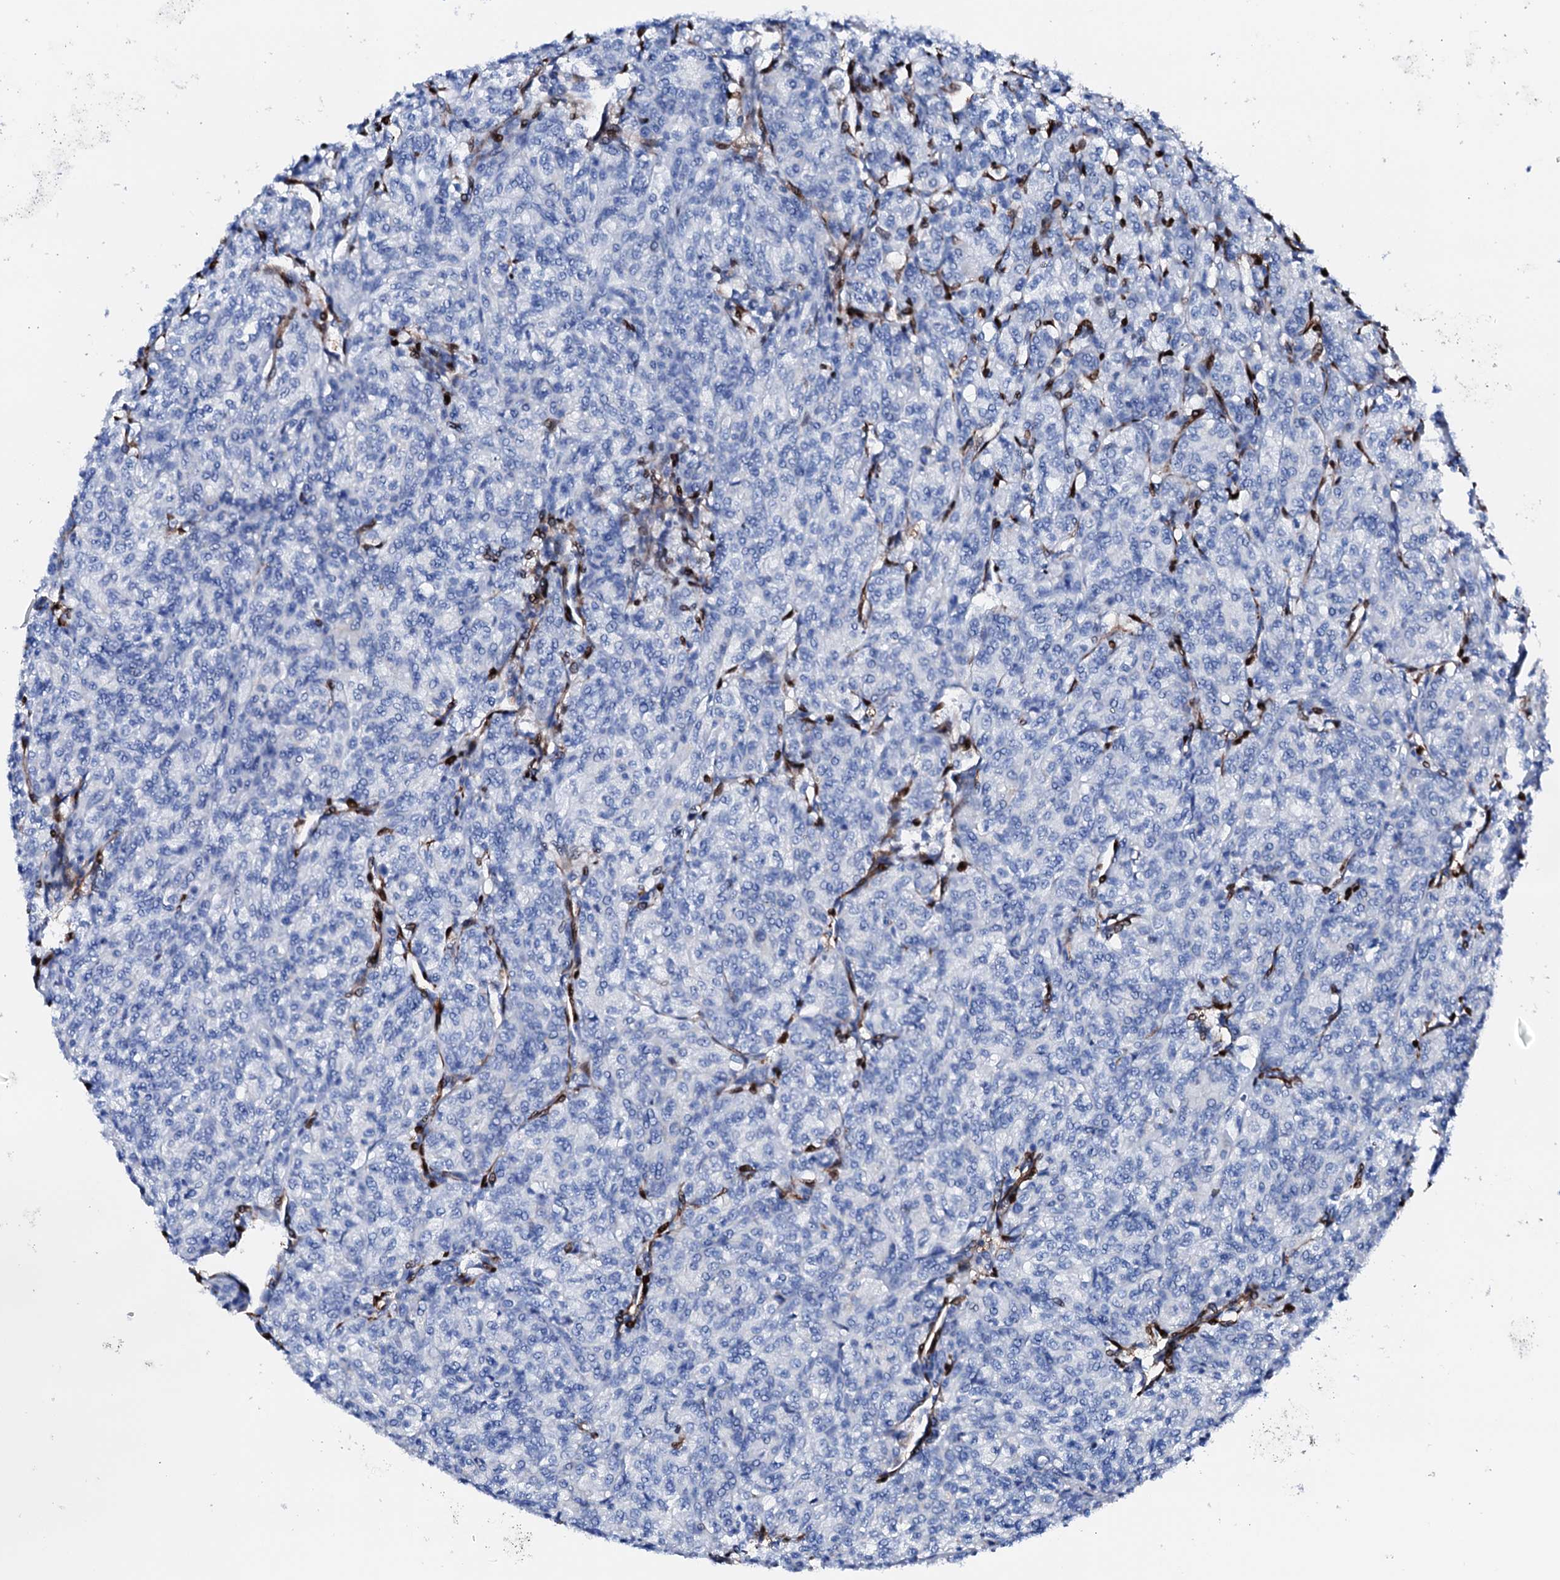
{"staining": {"intensity": "negative", "quantity": "none", "location": "none"}, "tissue": "renal cancer", "cell_type": "Tumor cells", "image_type": "cancer", "snomed": [{"axis": "morphology", "description": "Adenocarcinoma, NOS"}, {"axis": "topography", "description": "Kidney"}], "caption": "A high-resolution photomicrograph shows immunohistochemistry (IHC) staining of adenocarcinoma (renal), which exhibits no significant staining in tumor cells.", "gene": "NRIP2", "patient": {"sex": "male", "age": 77}}